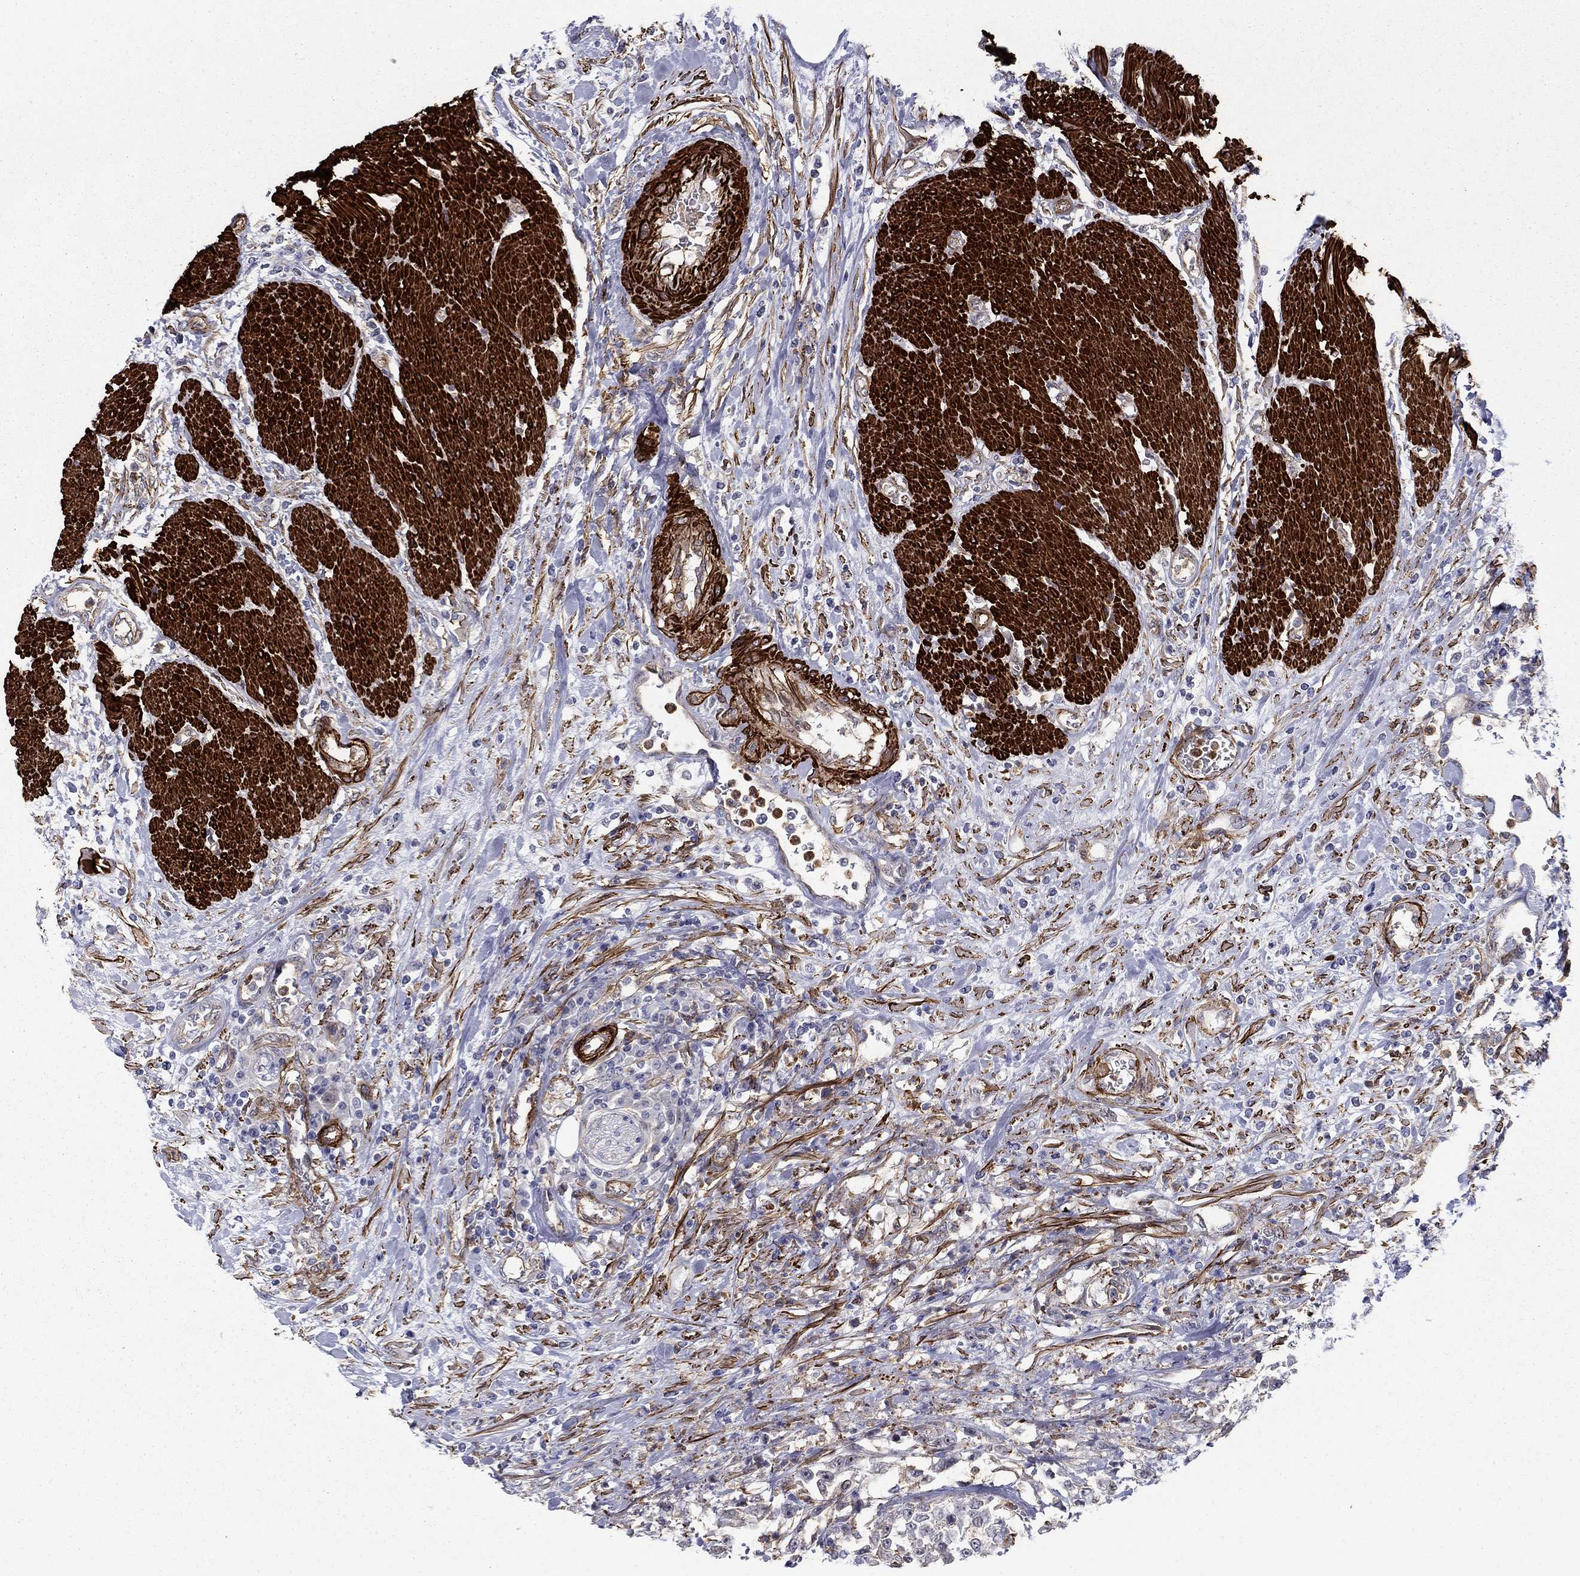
{"staining": {"intensity": "negative", "quantity": "none", "location": "none"}, "tissue": "urothelial cancer", "cell_type": "Tumor cells", "image_type": "cancer", "snomed": [{"axis": "morphology", "description": "Urothelial carcinoma, High grade"}, {"axis": "topography", "description": "Urinary bladder"}], "caption": "High power microscopy image of an immunohistochemistry (IHC) histopathology image of high-grade urothelial carcinoma, revealing no significant expression in tumor cells.", "gene": "KRBA1", "patient": {"sex": "male", "age": 46}}